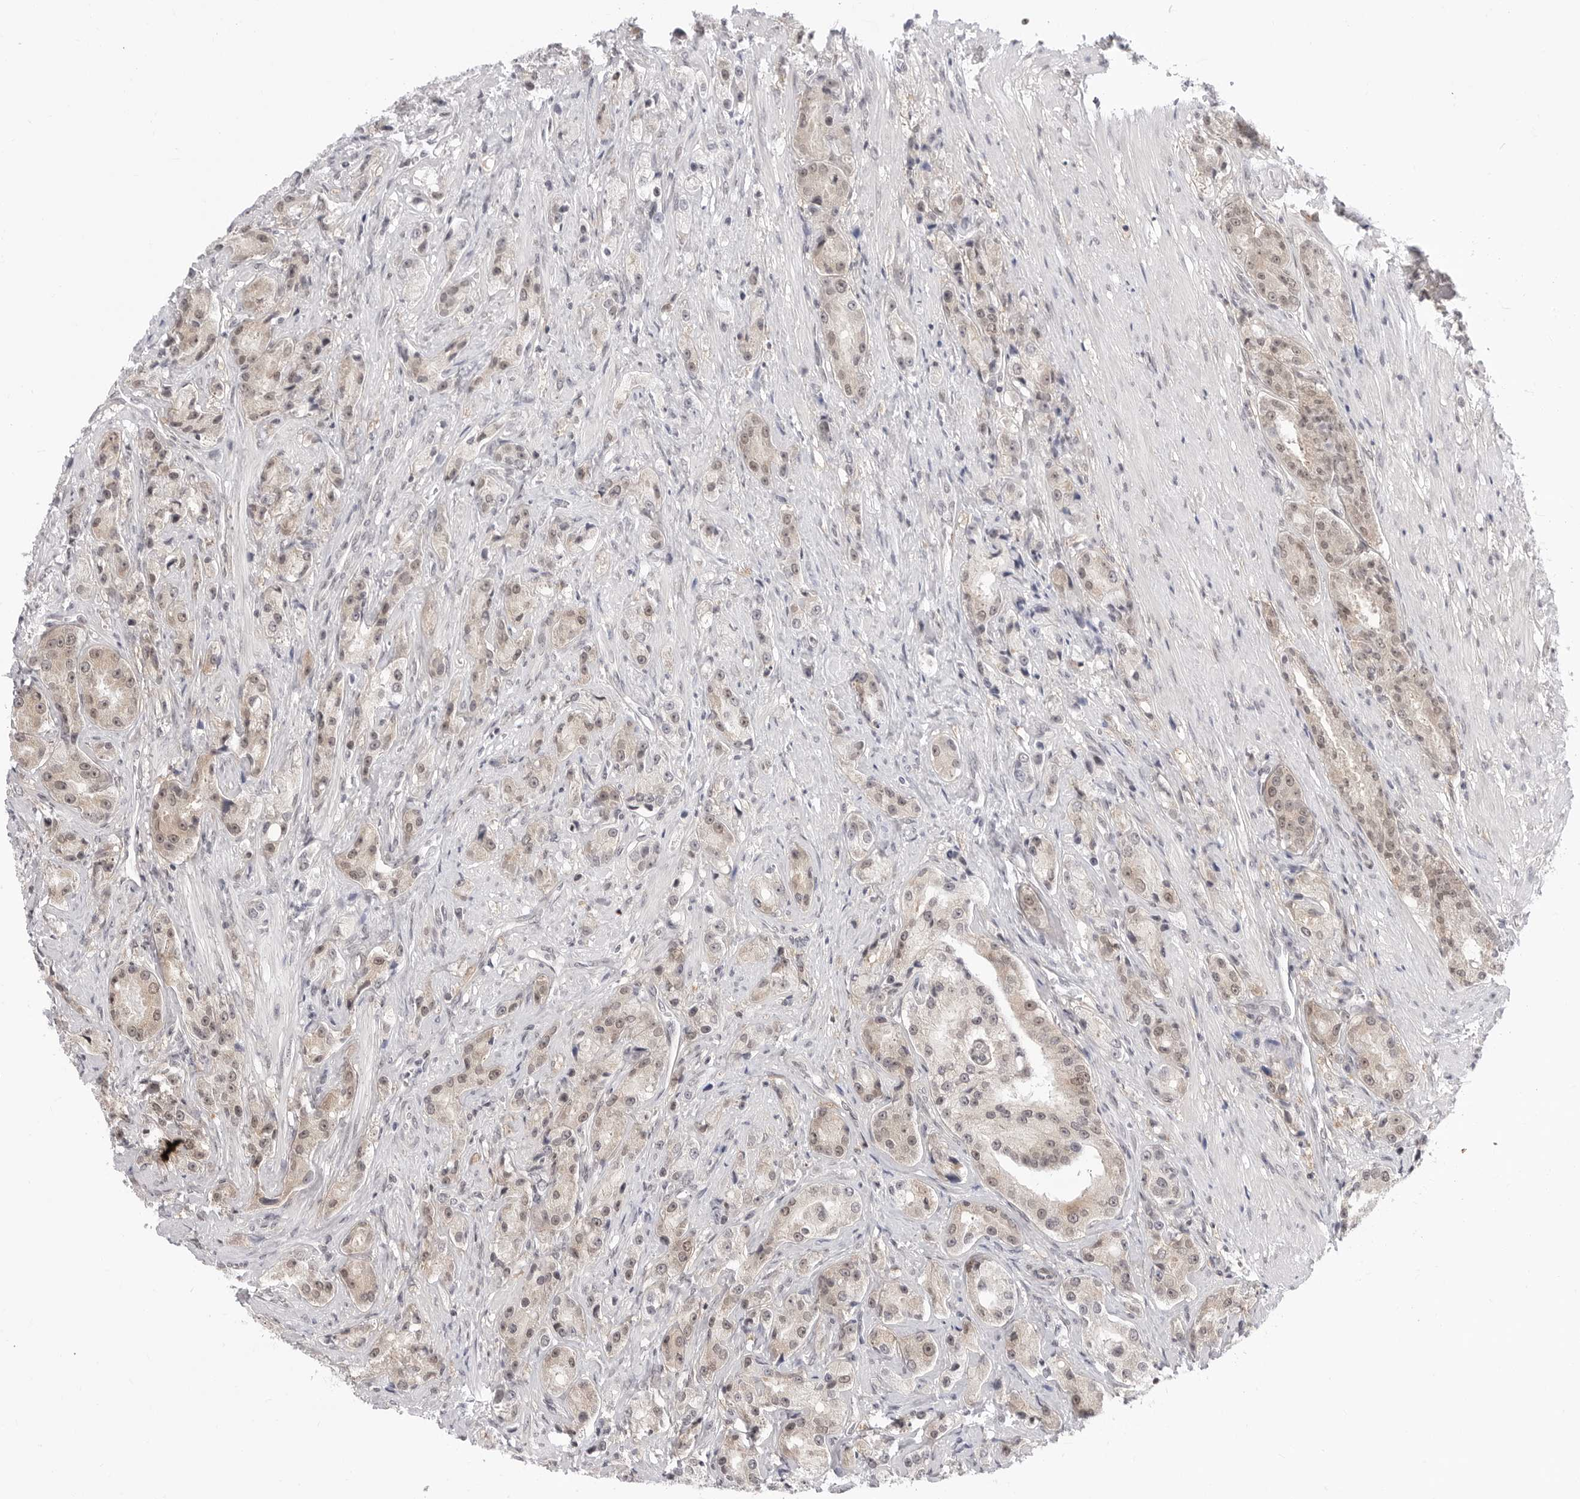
{"staining": {"intensity": "weak", "quantity": "25%-75%", "location": "cytoplasmic/membranous,nuclear"}, "tissue": "prostate cancer", "cell_type": "Tumor cells", "image_type": "cancer", "snomed": [{"axis": "morphology", "description": "Adenocarcinoma, High grade"}, {"axis": "topography", "description": "Prostate"}], "caption": "This is an image of immunohistochemistry (IHC) staining of prostate high-grade adenocarcinoma, which shows weak expression in the cytoplasmic/membranous and nuclear of tumor cells.", "gene": "PPP2R5C", "patient": {"sex": "male", "age": 60}}